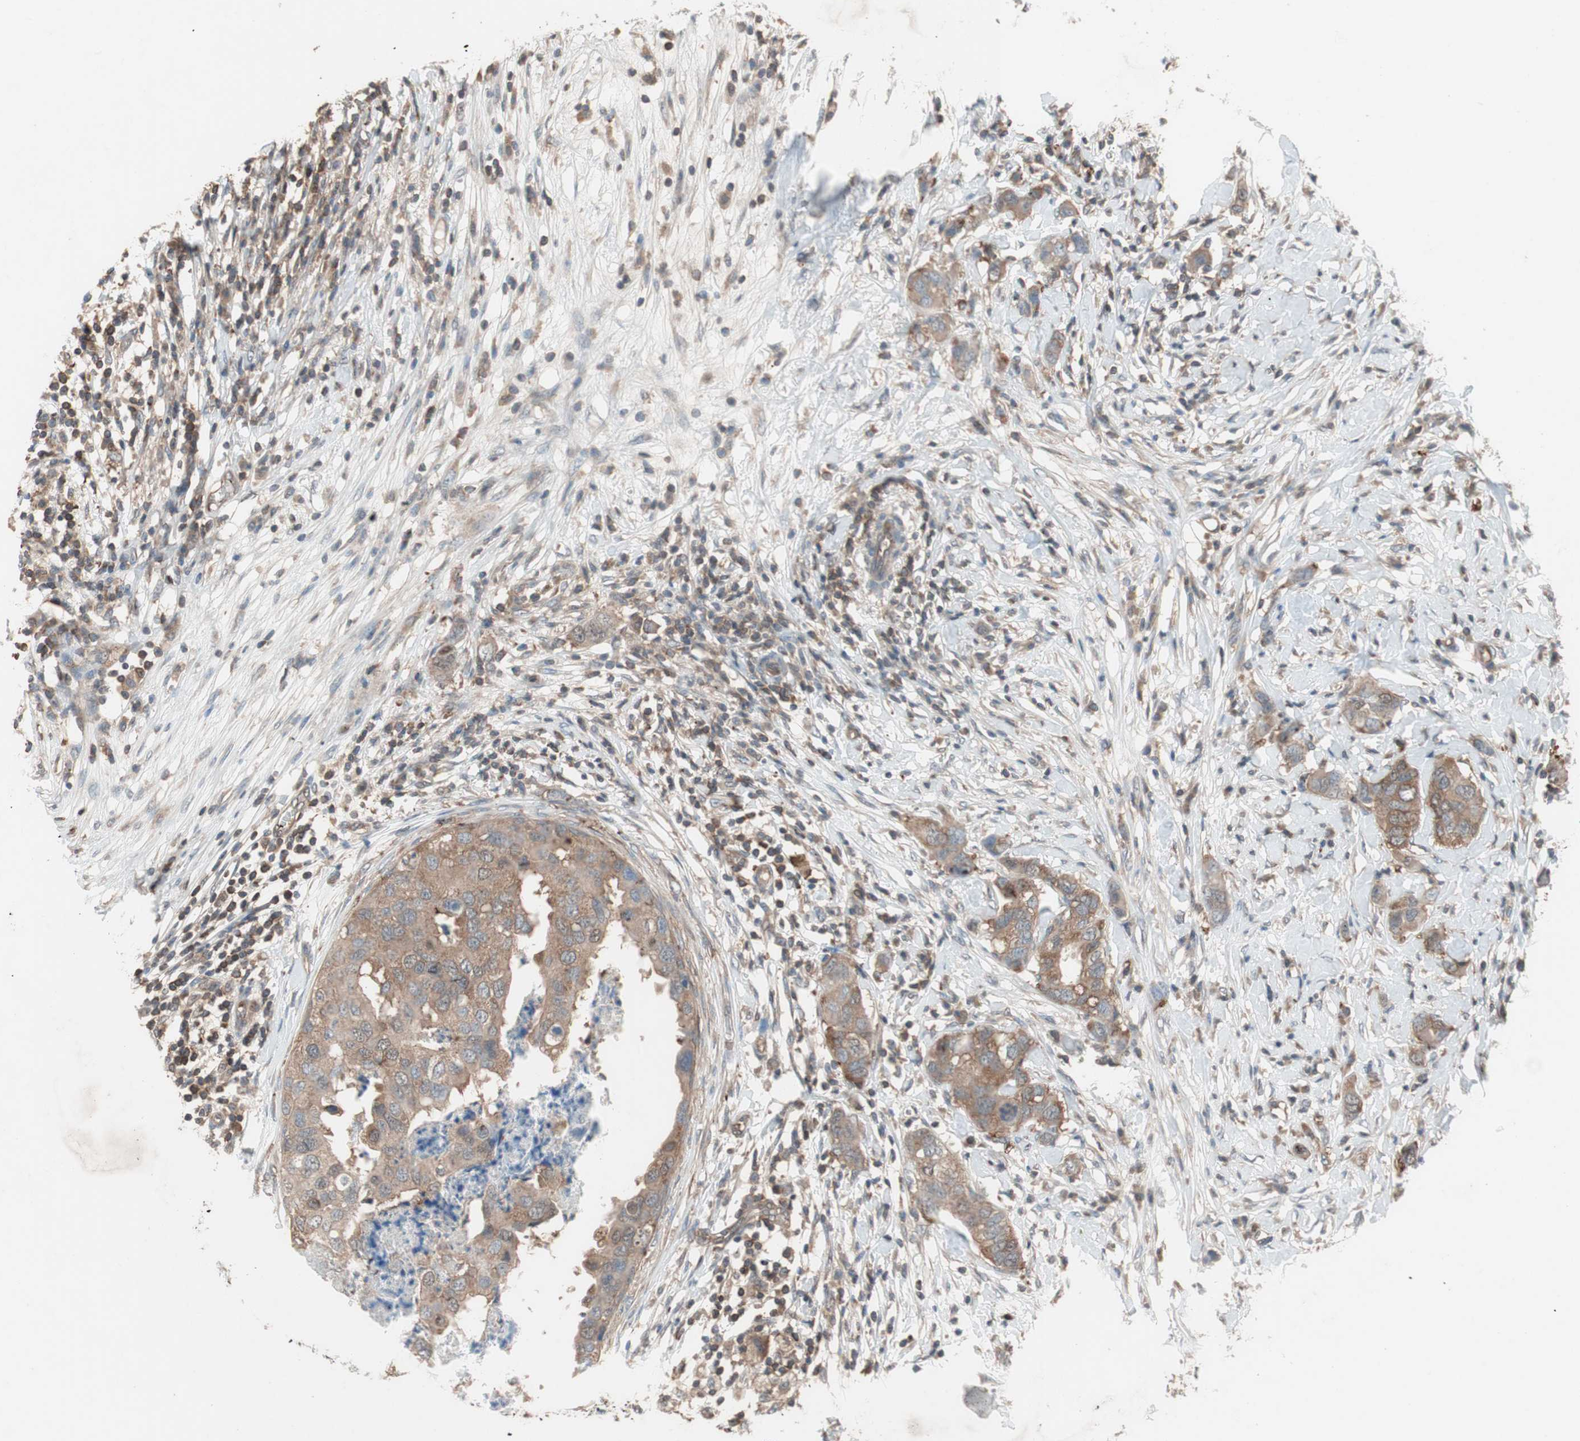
{"staining": {"intensity": "moderate", "quantity": ">75%", "location": "cytoplasmic/membranous"}, "tissue": "breast cancer", "cell_type": "Tumor cells", "image_type": "cancer", "snomed": [{"axis": "morphology", "description": "Duct carcinoma"}, {"axis": "topography", "description": "Breast"}], "caption": "Breast cancer was stained to show a protein in brown. There is medium levels of moderate cytoplasmic/membranous staining in about >75% of tumor cells.", "gene": "GALT", "patient": {"sex": "female", "age": 50}}